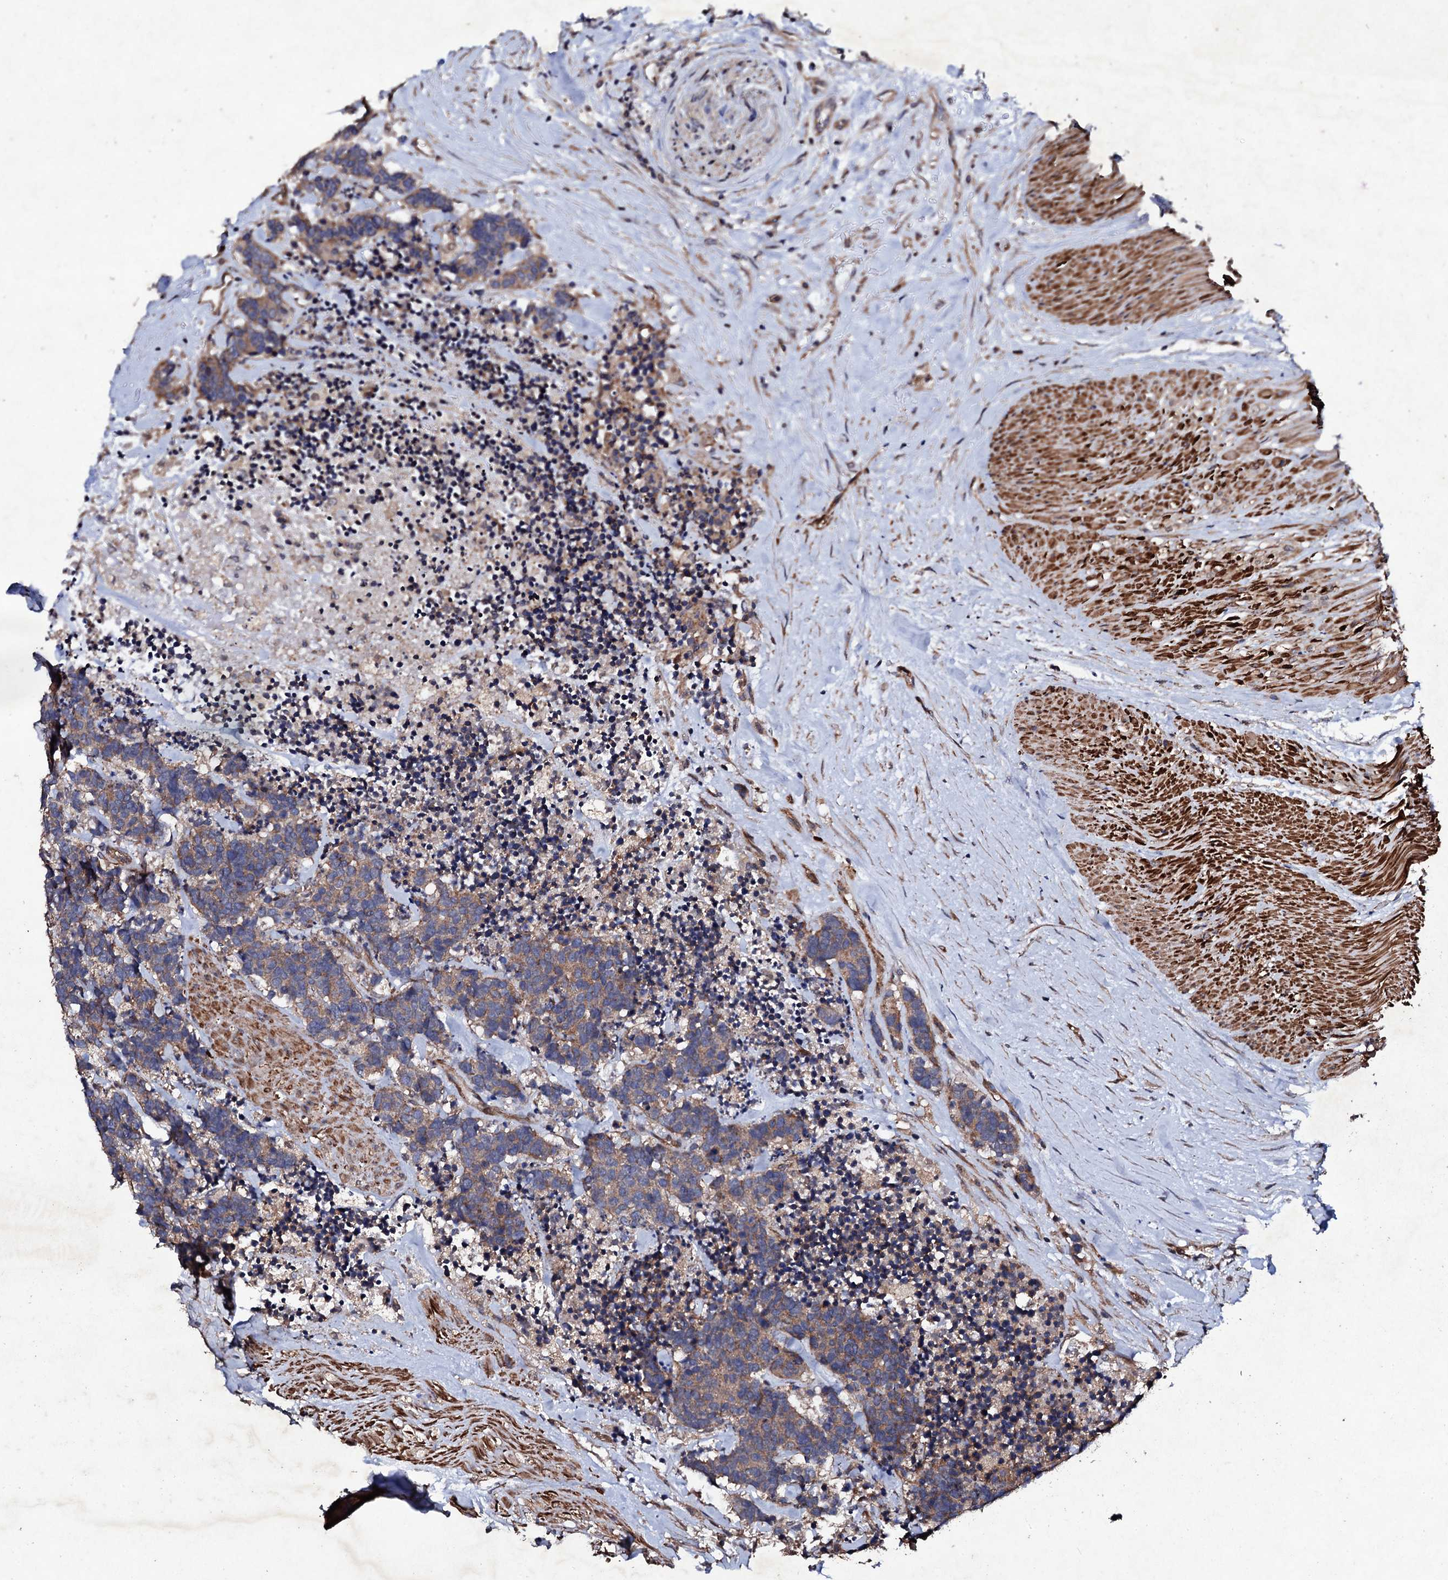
{"staining": {"intensity": "moderate", "quantity": ">75%", "location": "cytoplasmic/membranous"}, "tissue": "carcinoid", "cell_type": "Tumor cells", "image_type": "cancer", "snomed": [{"axis": "morphology", "description": "Carcinoma, NOS"}, {"axis": "morphology", "description": "Carcinoid, malignant, NOS"}, {"axis": "topography", "description": "Urinary bladder"}], "caption": "A brown stain highlights moderate cytoplasmic/membranous expression of a protein in carcinoma tumor cells.", "gene": "MOCOS", "patient": {"sex": "male", "age": 57}}